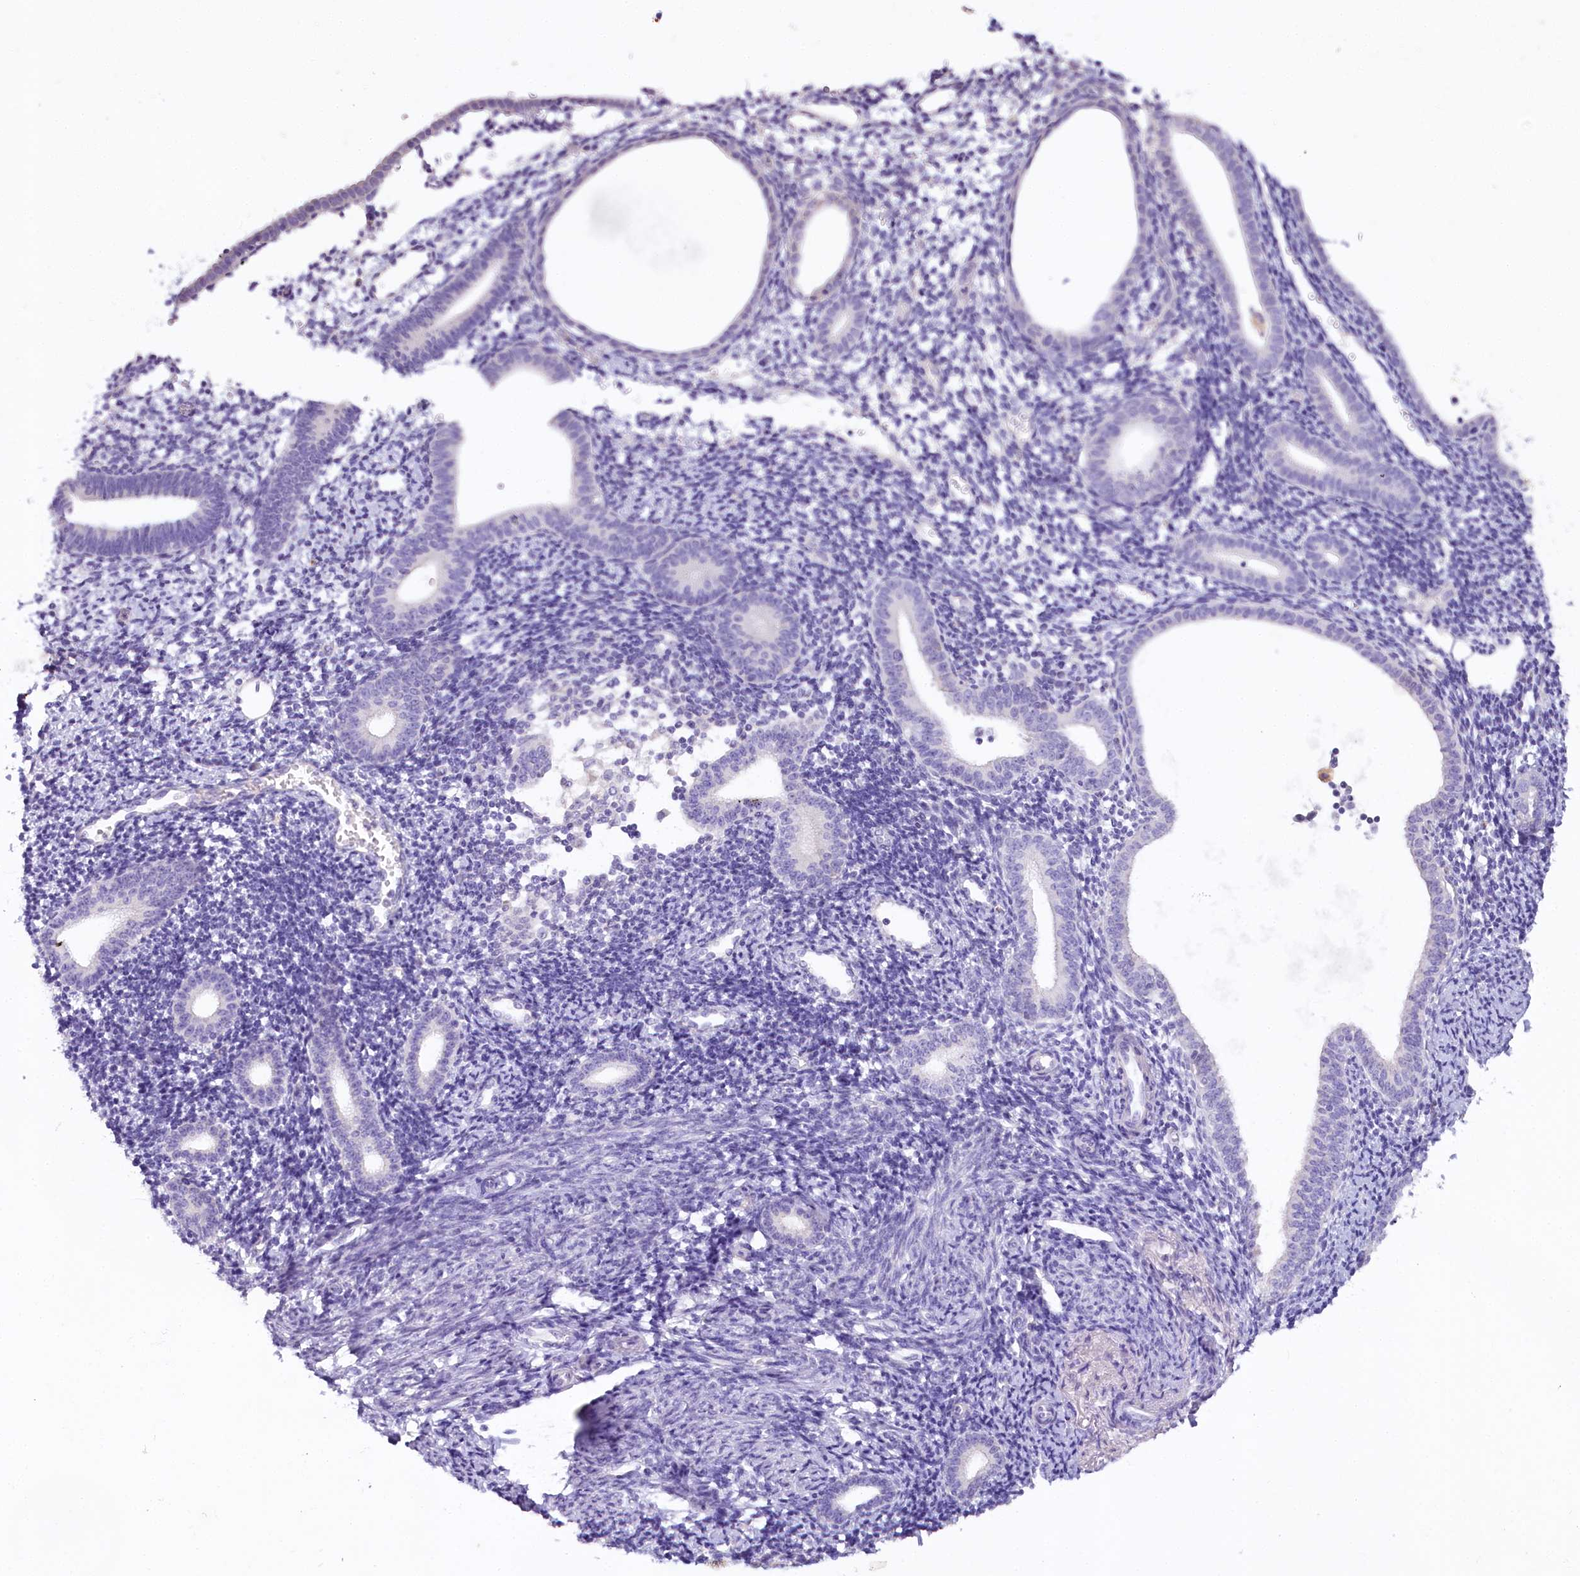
{"staining": {"intensity": "weak", "quantity": "<25%", "location": "cytoplasmic/membranous"}, "tissue": "endometrium", "cell_type": "Cells in endometrial stroma", "image_type": "normal", "snomed": [{"axis": "morphology", "description": "Normal tissue, NOS"}, {"axis": "topography", "description": "Endometrium"}], "caption": "High magnification brightfield microscopy of normal endometrium stained with DAB (3,3'-diaminobenzidine) (brown) and counterstained with hematoxylin (blue): cells in endometrial stroma show no significant positivity. (Brightfield microscopy of DAB (3,3'-diaminobenzidine) IHC at high magnification).", "gene": "HPD", "patient": {"sex": "female", "age": 56}}